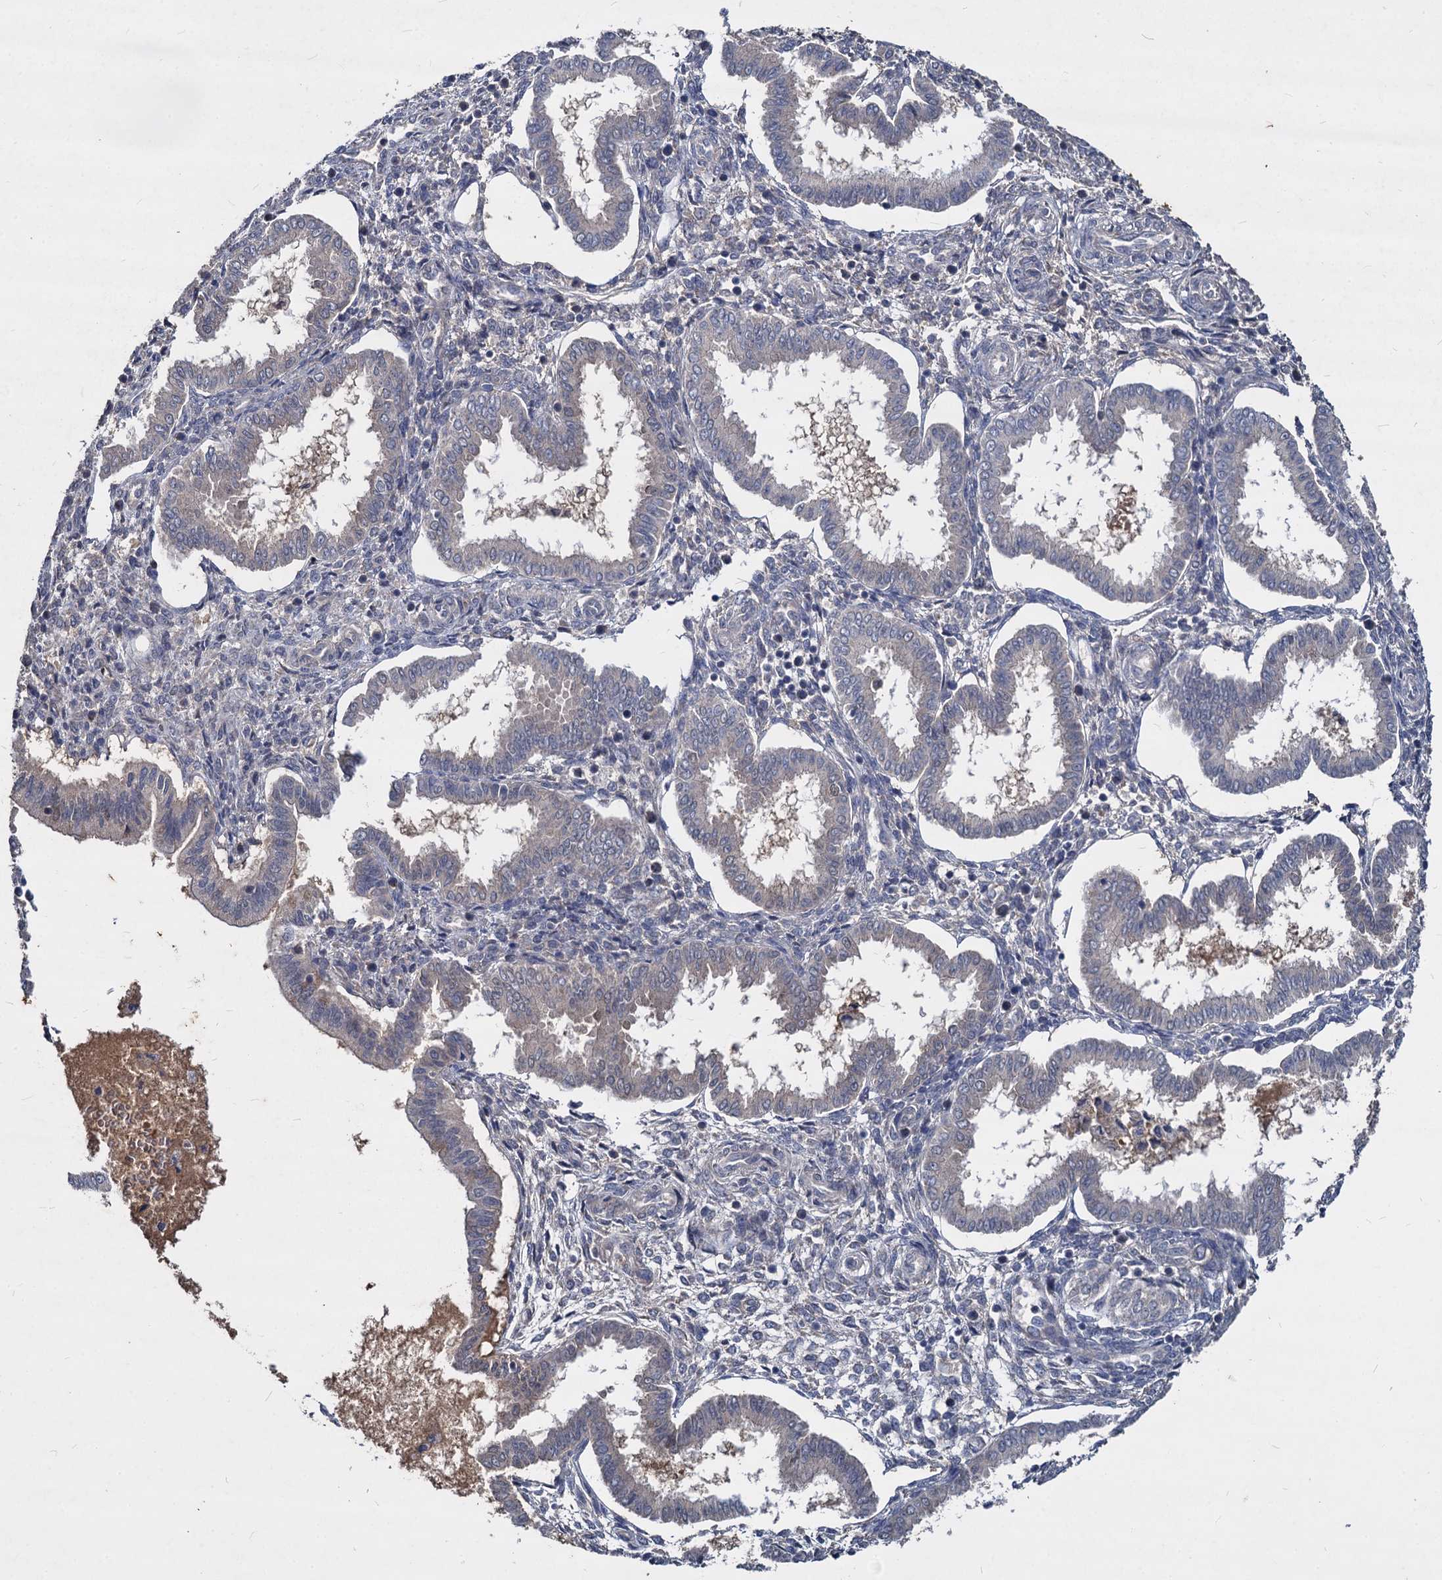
{"staining": {"intensity": "negative", "quantity": "none", "location": "none"}, "tissue": "endometrium", "cell_type": "Cells in endometrial stroma", "image_type": "normal", "snomed": [{"axis": "morphology", "description": "Normal tissue, NOS"}, {"axis": "topography", "description": "Endometrium"}], "caption": "Immunohistochemical staining of unremarkable endometrium exhibits no significant expression in cells in endometrial stroma.", "gene": "CCDC184", "patient": {"sex": "female", "age": 24}}